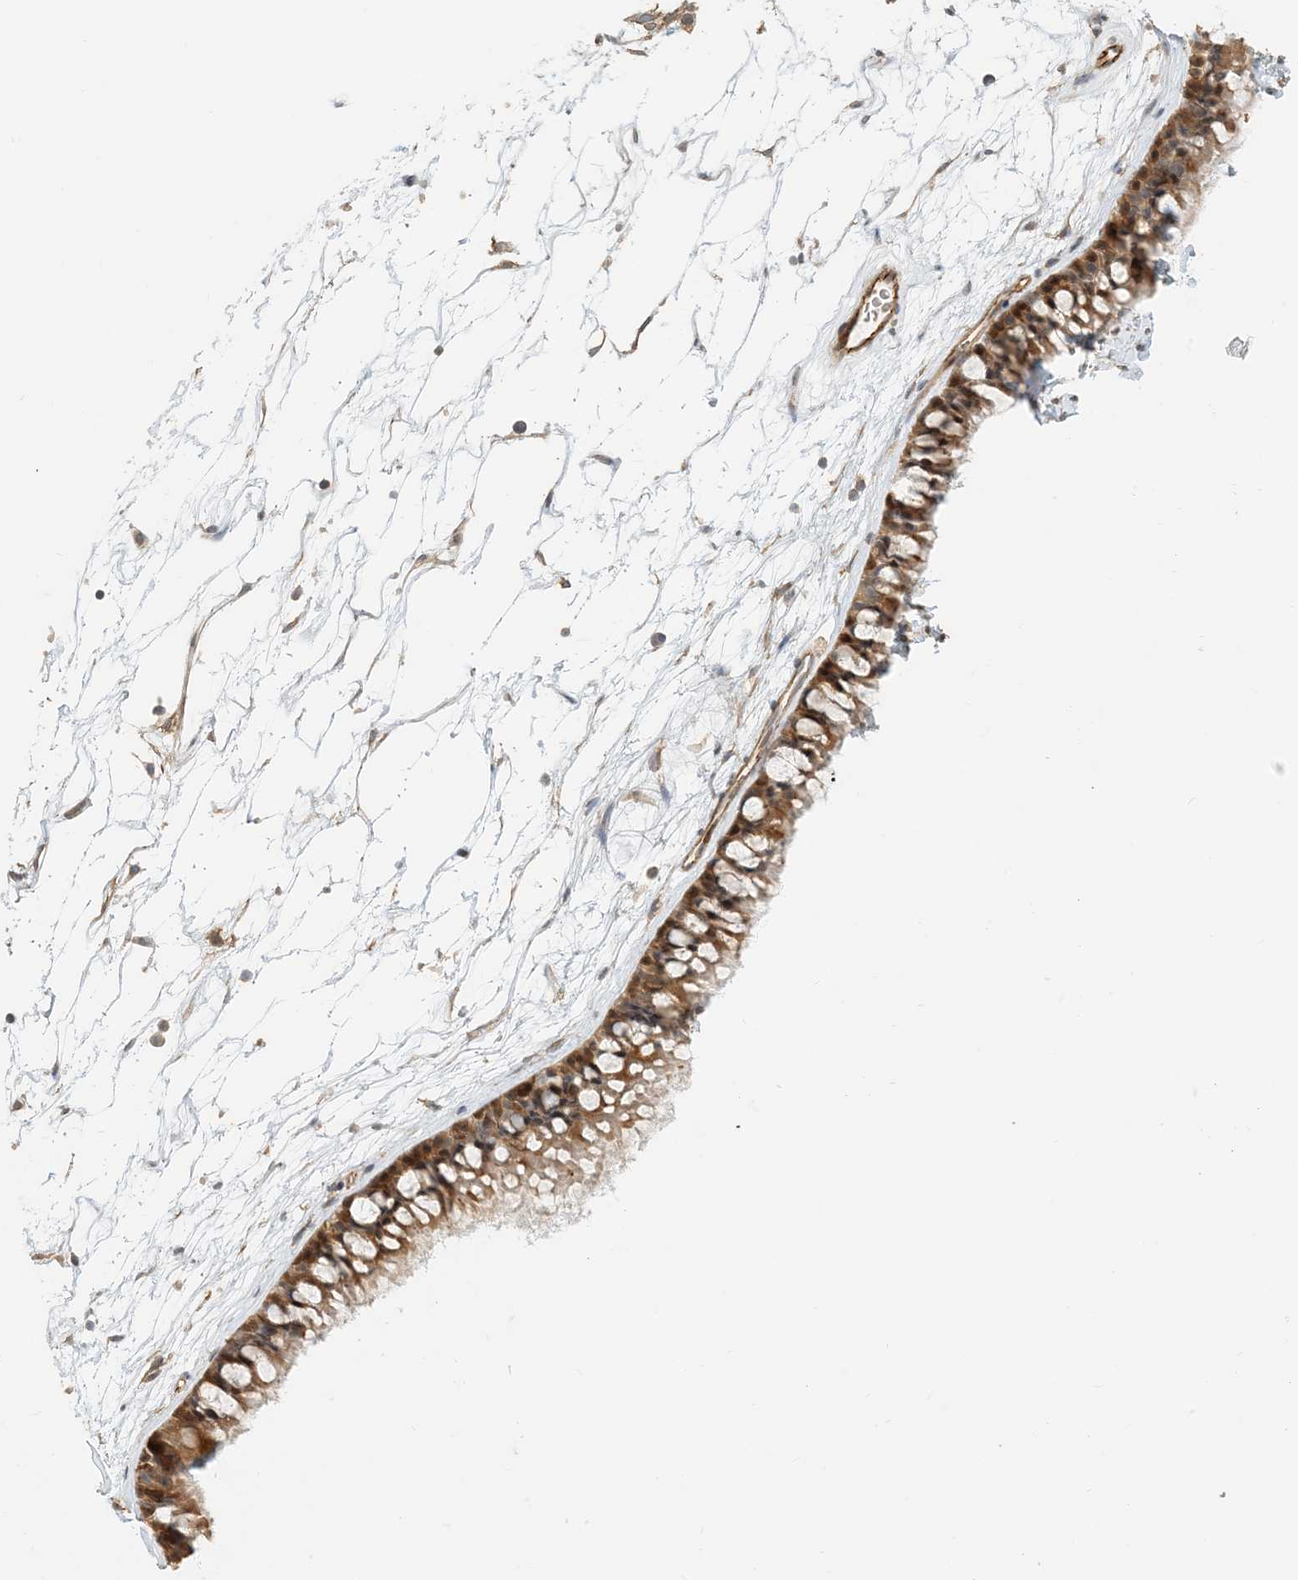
{"staining": {"intensity": "moderate", "quantity": ">75%", "location": "cytoplasmic/membranous,nuclear"}, "tissue": "nasopharynx", "cell_type": "Respiratory epithelial cells", "image_type": "normal", "snomed": [{"axis": "morphology", "description": "Normal tissue, NOS"}, {"axis": "topography", "description": "Nasopharynx"}], "caption": "This is a photomicrograph of immunohistochemistry staining of benign nasopharynx, which shows moderate staining in the cytoplasmic/membranous,nuclear of respiratory epithelial cells.", "gene": "MAPKBP1", "patient": {"sex": "male", "age": 64}}